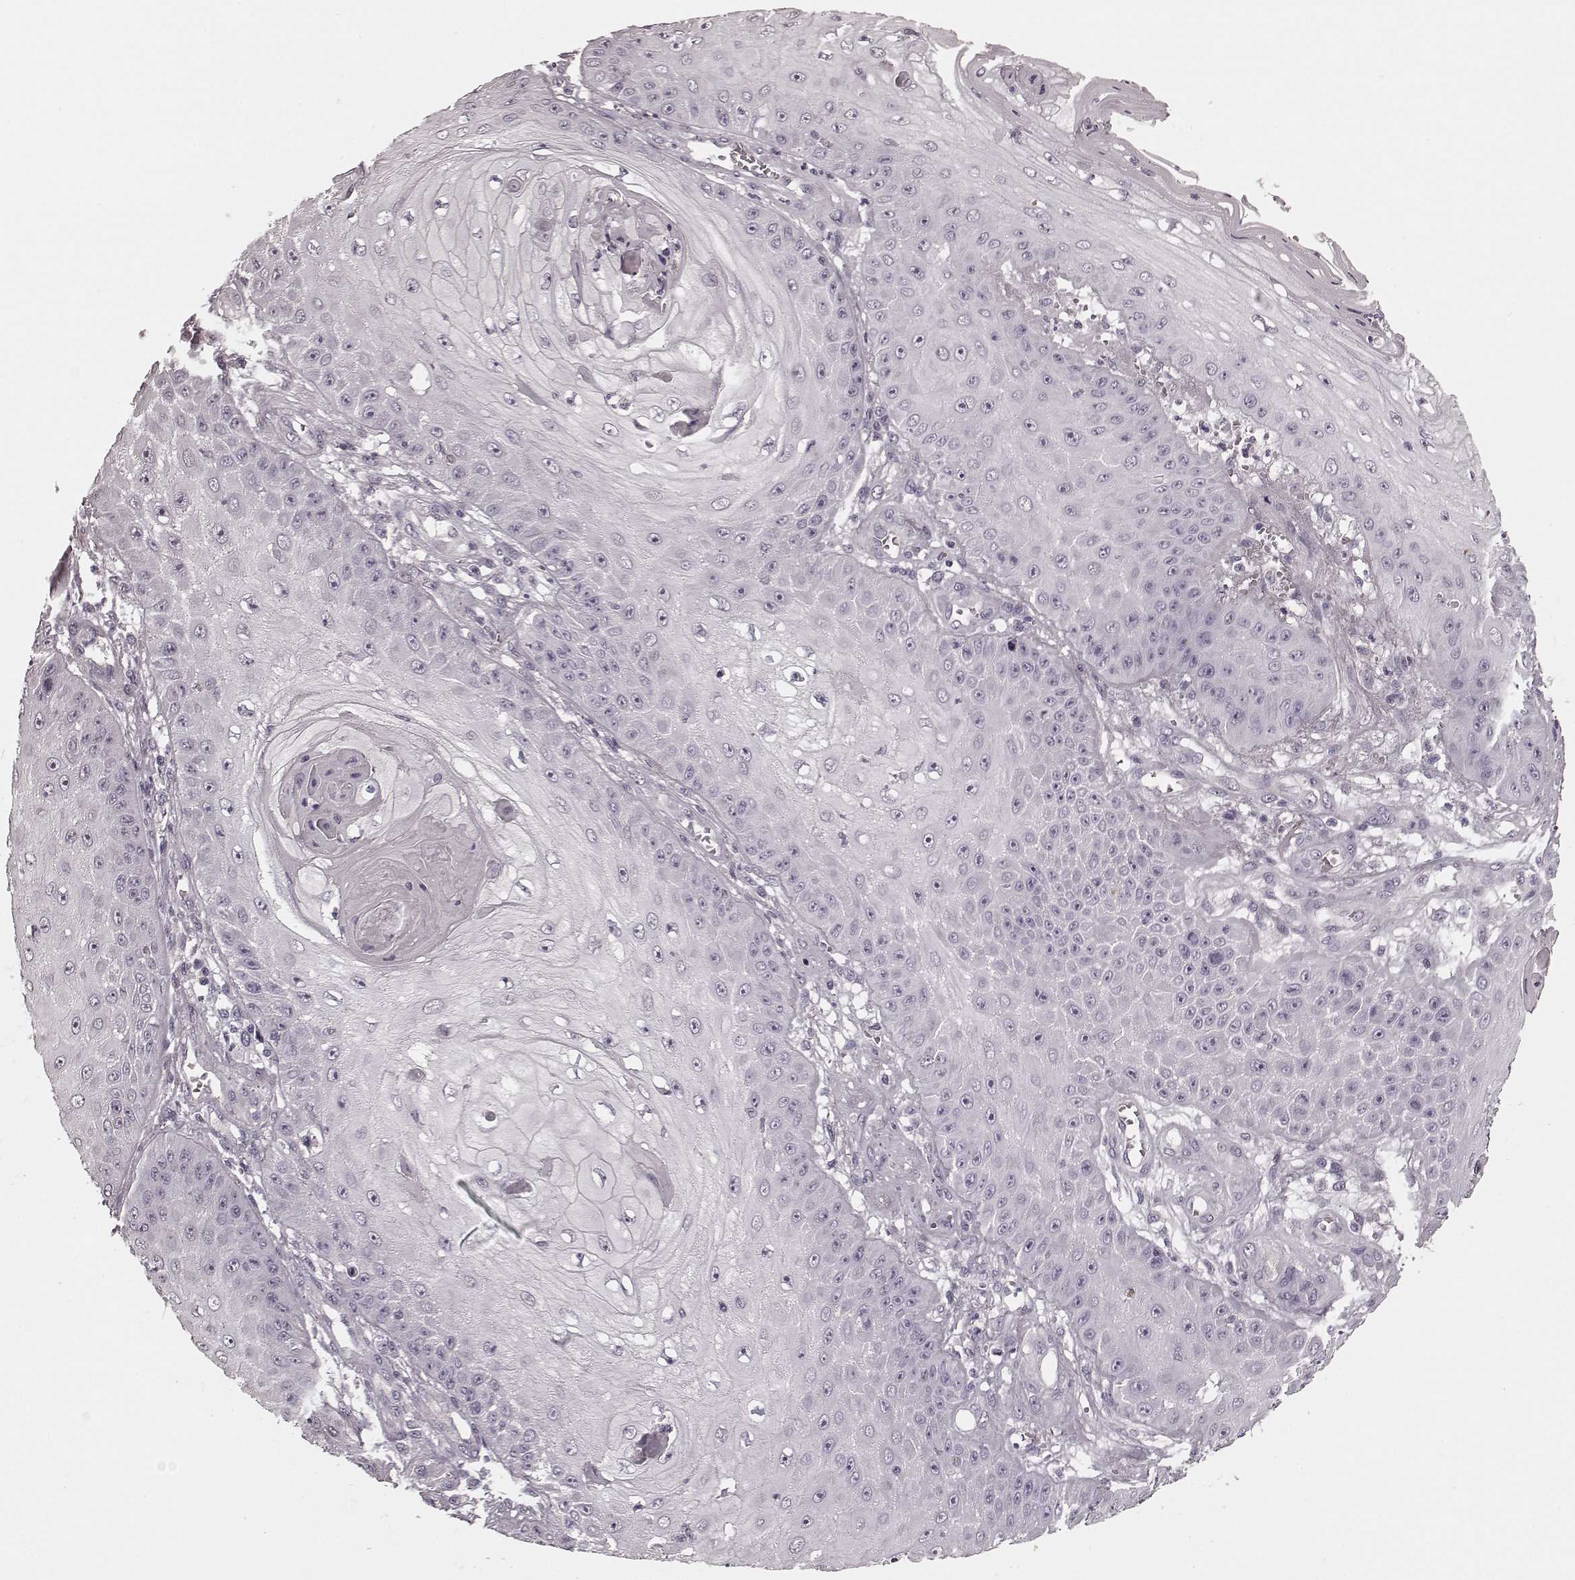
{"staining": {"intensity": "negative", "quantity": "none", "location": "none"}, "tissue": "skin cancer", "cell_type": "Tumor cells", "image_type": "cancer", "snomed": [{"axis": "morphology", "description": "Squamous cell carcinoma, NOS"}, {"axis": "topography", "description": "Skin"}], "caption": "Squamous cell carcinoma (skin) was stained to show a protein in brown. There is no significant positivity in tumor cells.", "gene": "PRKCE", "patient": {"sex": "male", "age": 70}}